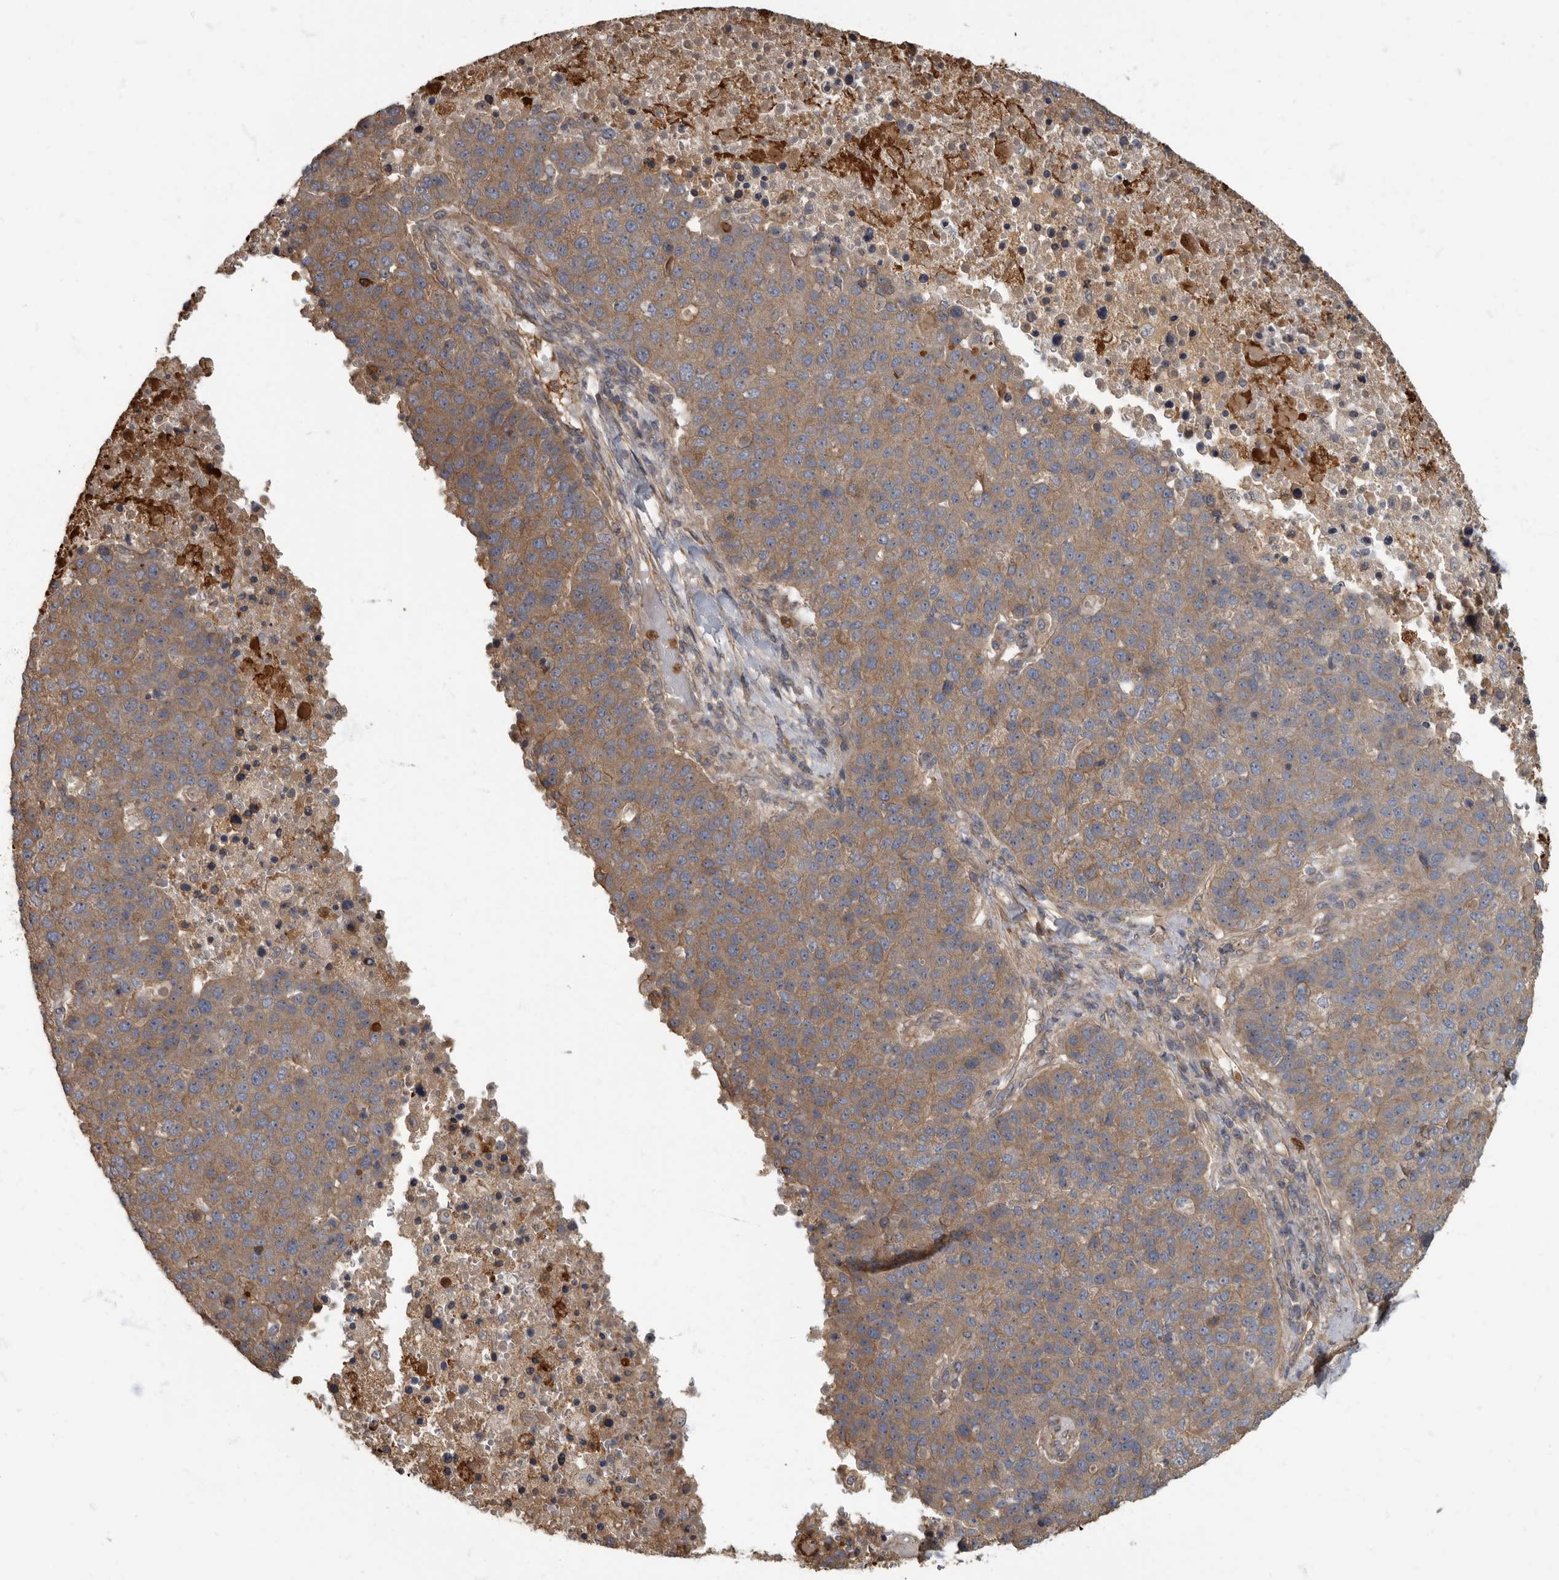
{"staining": {"intensity": "moderate", "quantity": ">75%", "location": "cytoplasmic/membranous"}, "tissue": "pancreatic cancer", "cell_type": "Tumor cells", "image_type": "cancer", "snomed": [{"axis": "morphology", "description": "Adenocarcinoma, NOS"}, {"axis": "topography", "description": "Pancreas"}], "caption": "A brown stain labels moderate cytoplasmic/membranous positivity of a protein in human pancreatic adenocarcinoma tumor cells.", "gene": "DAAM1", "patient": {"sex": "female", "age": 61}}